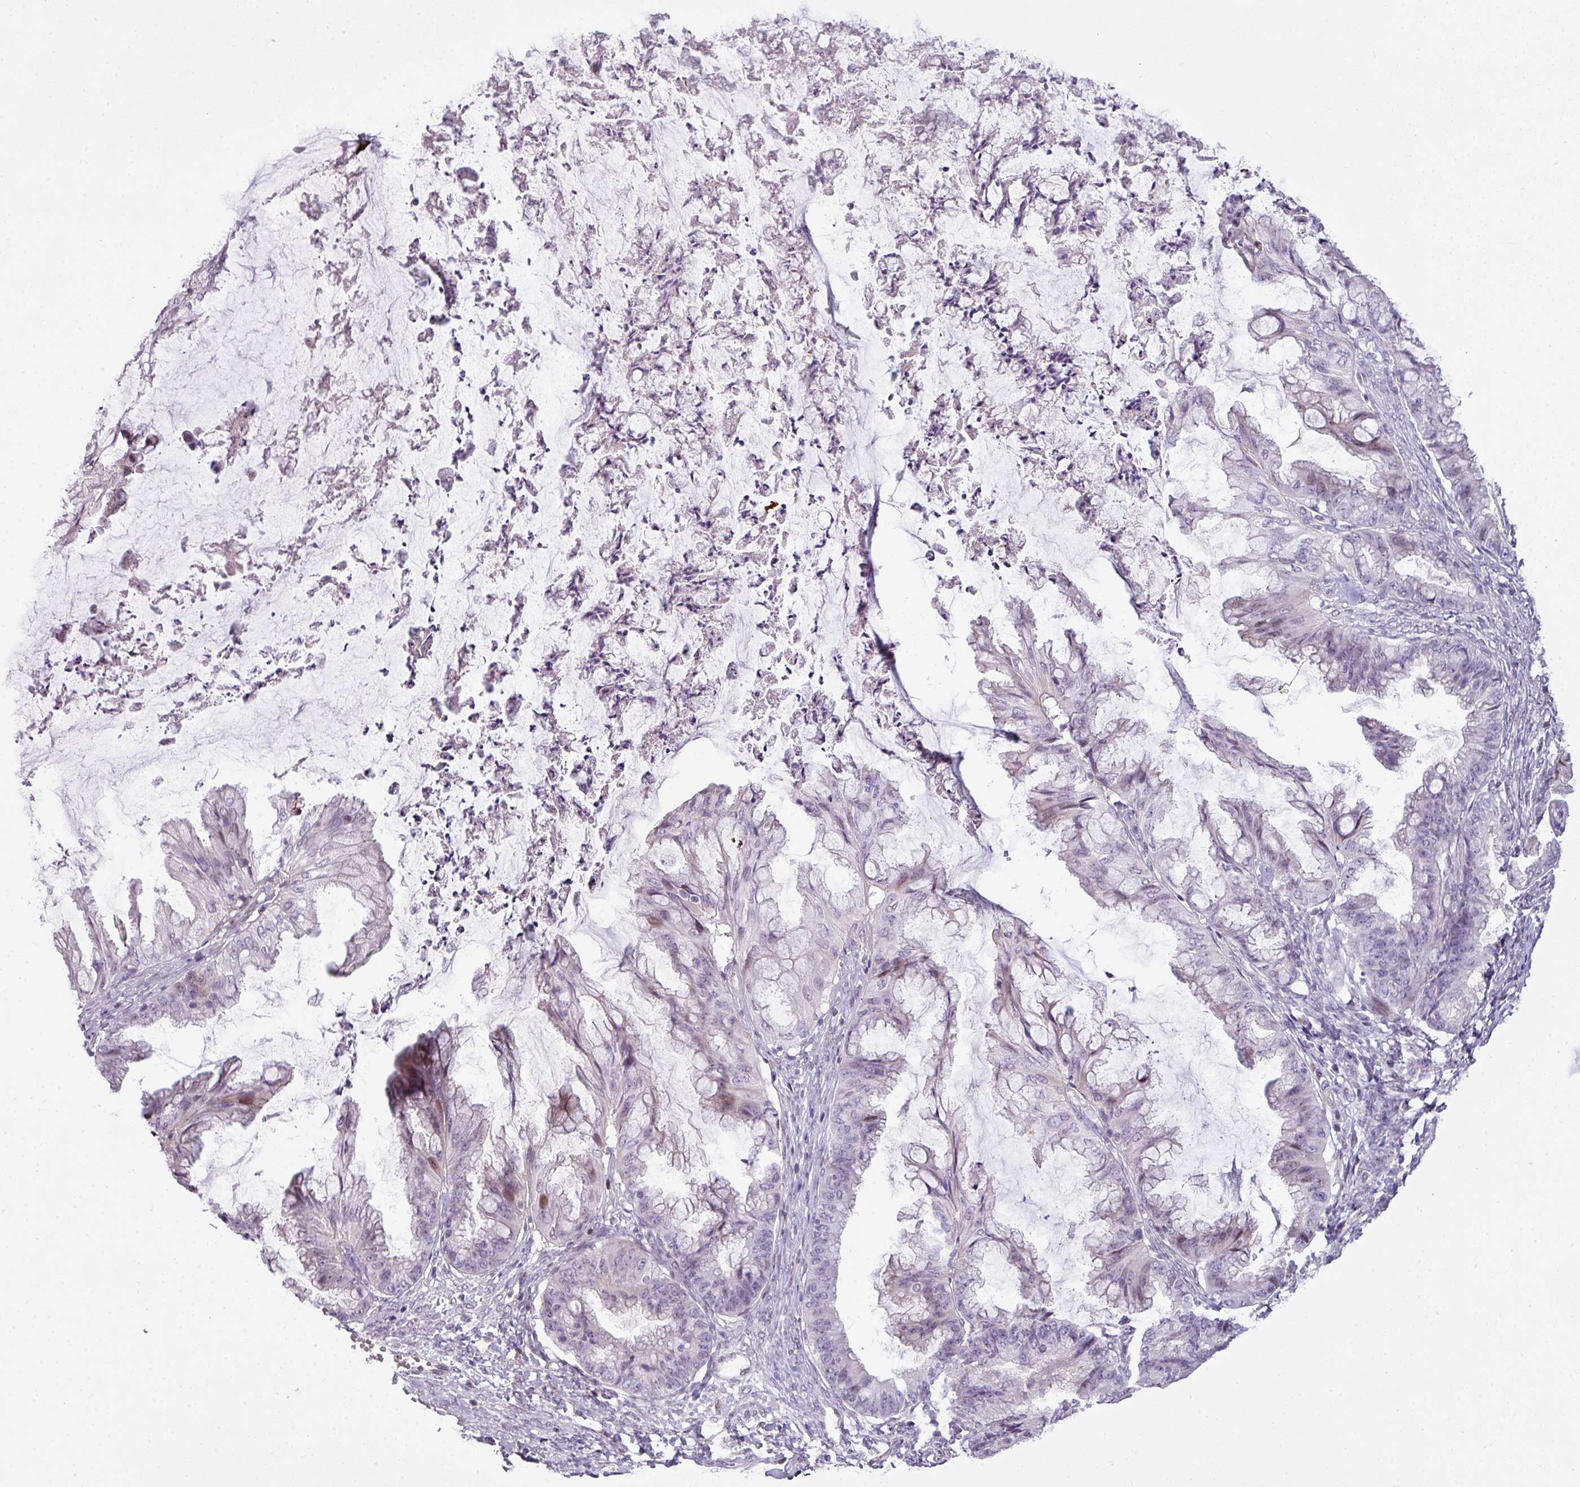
{"staining": {"intensity": "moderate", "quantity": "<25%", "location": "nuclear"}, "tissue": "ovarian cancer", "cell_type": "Tumor cells", "image_type": "cancer", "snomed": [{"axis": "morphology", "description": "Cystadenocarcinoma, mucinous, NOS"}, {"axis": "topography", "description": "Ovary"}], "caption": "Protein staining demonstrates moderate nuclear expression in about <25% of tumor cells in mucinous cystadenocarcinoma (ovarian).", "gene": "ZNF688", "patient": {"sex": "female", "age": 35}}